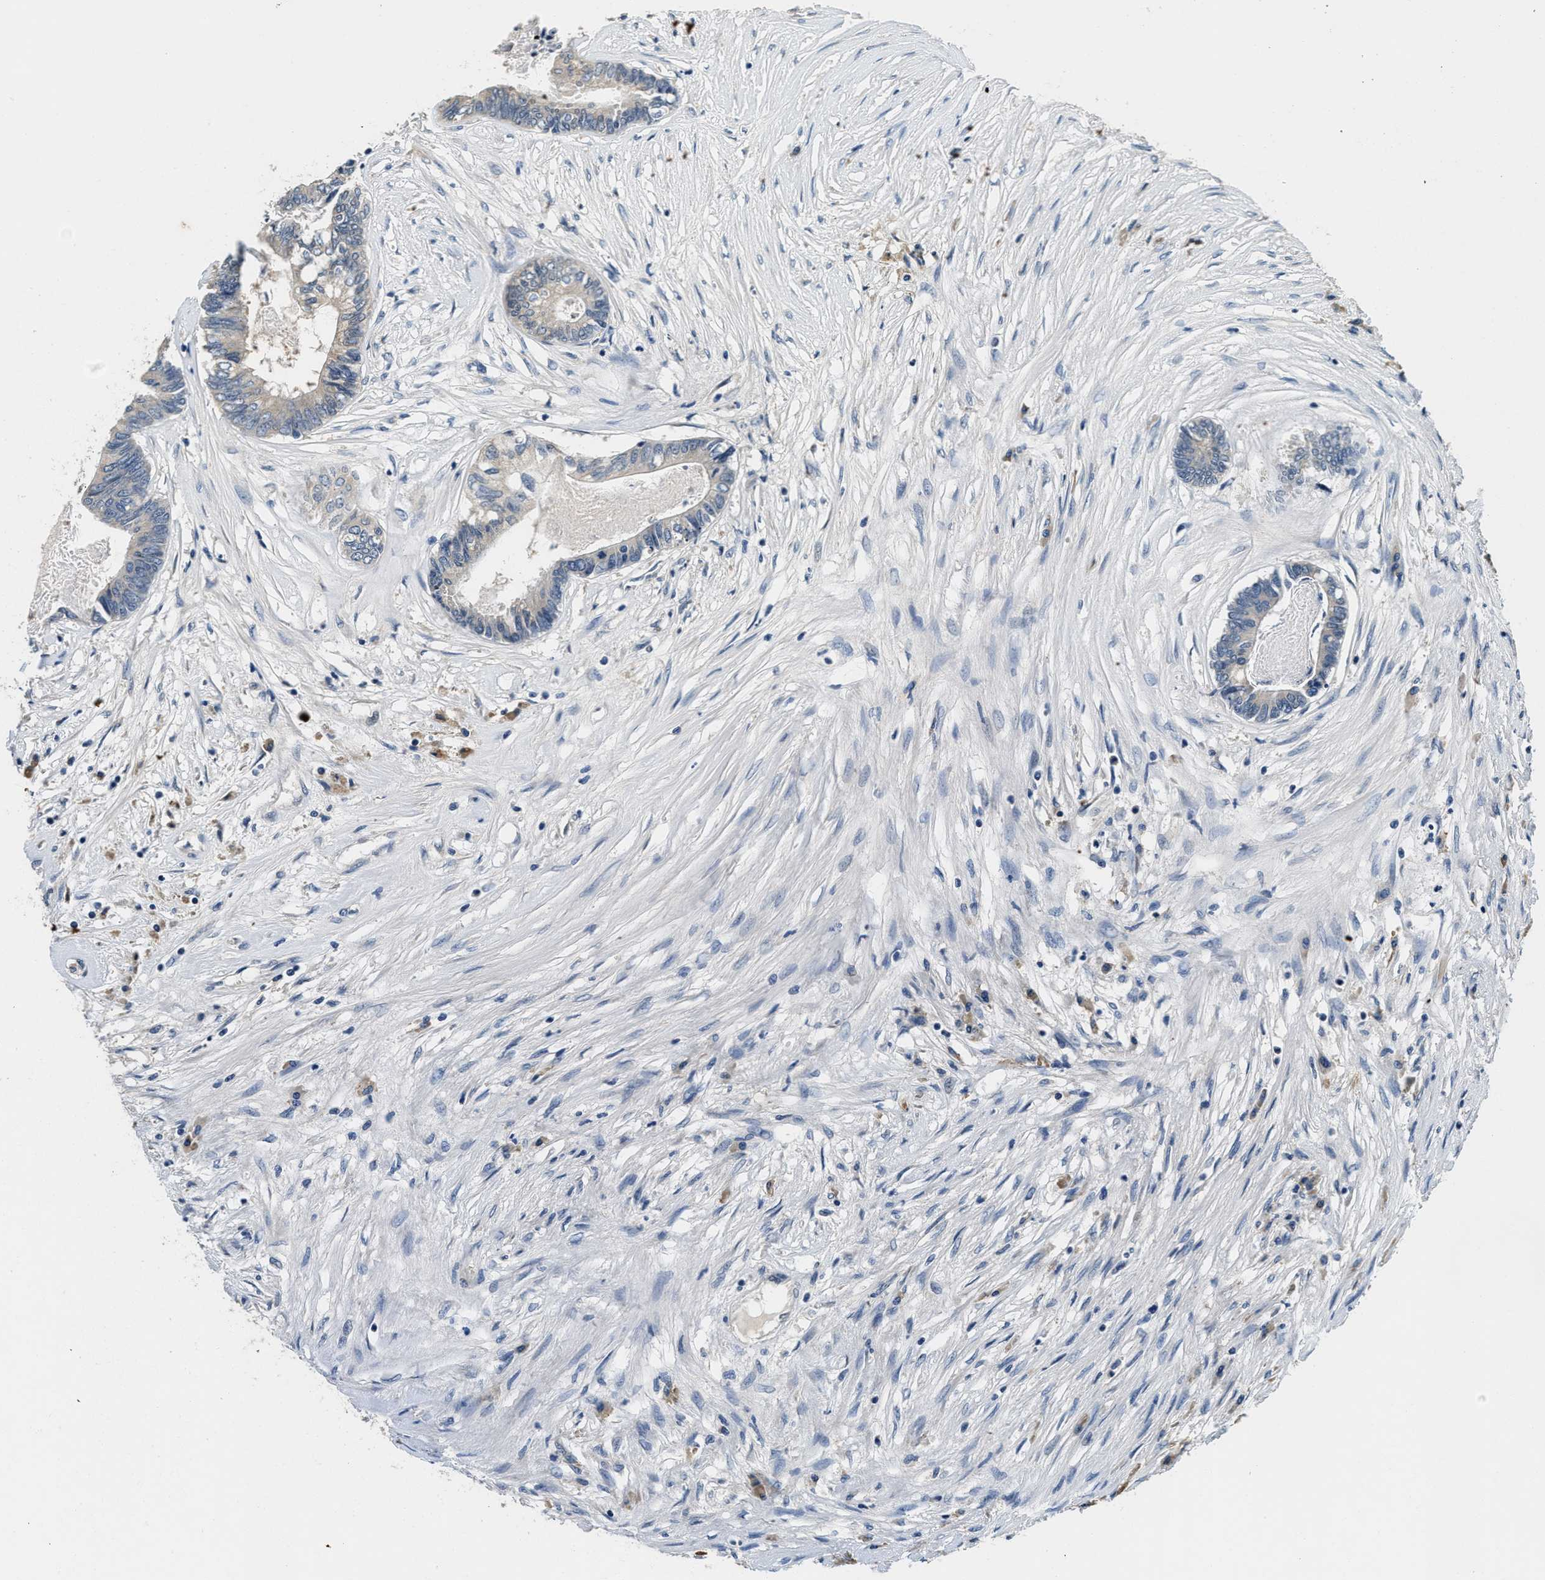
{"staining": {"intensity": "weak", "quantity": "<25%", "location": "cytoplasmic/membranous"}, "tissue": "colorectal cancer", "cell_type": "Tumor cells", "image_type": "cancer", "snomed": [{"axis": "morphology", "description": "Adenocarcinoma, NOS"}, {"axis": "topography", "description": "Rectum"}], "caption": "Colorectal cancer (adenocarcinoma) stained for a protein using immunohistochemistry (IHC) reveals no staining tumor cells.", "gene": "ALDH3A2", "patient": {"sex": "male", "age": 63}}